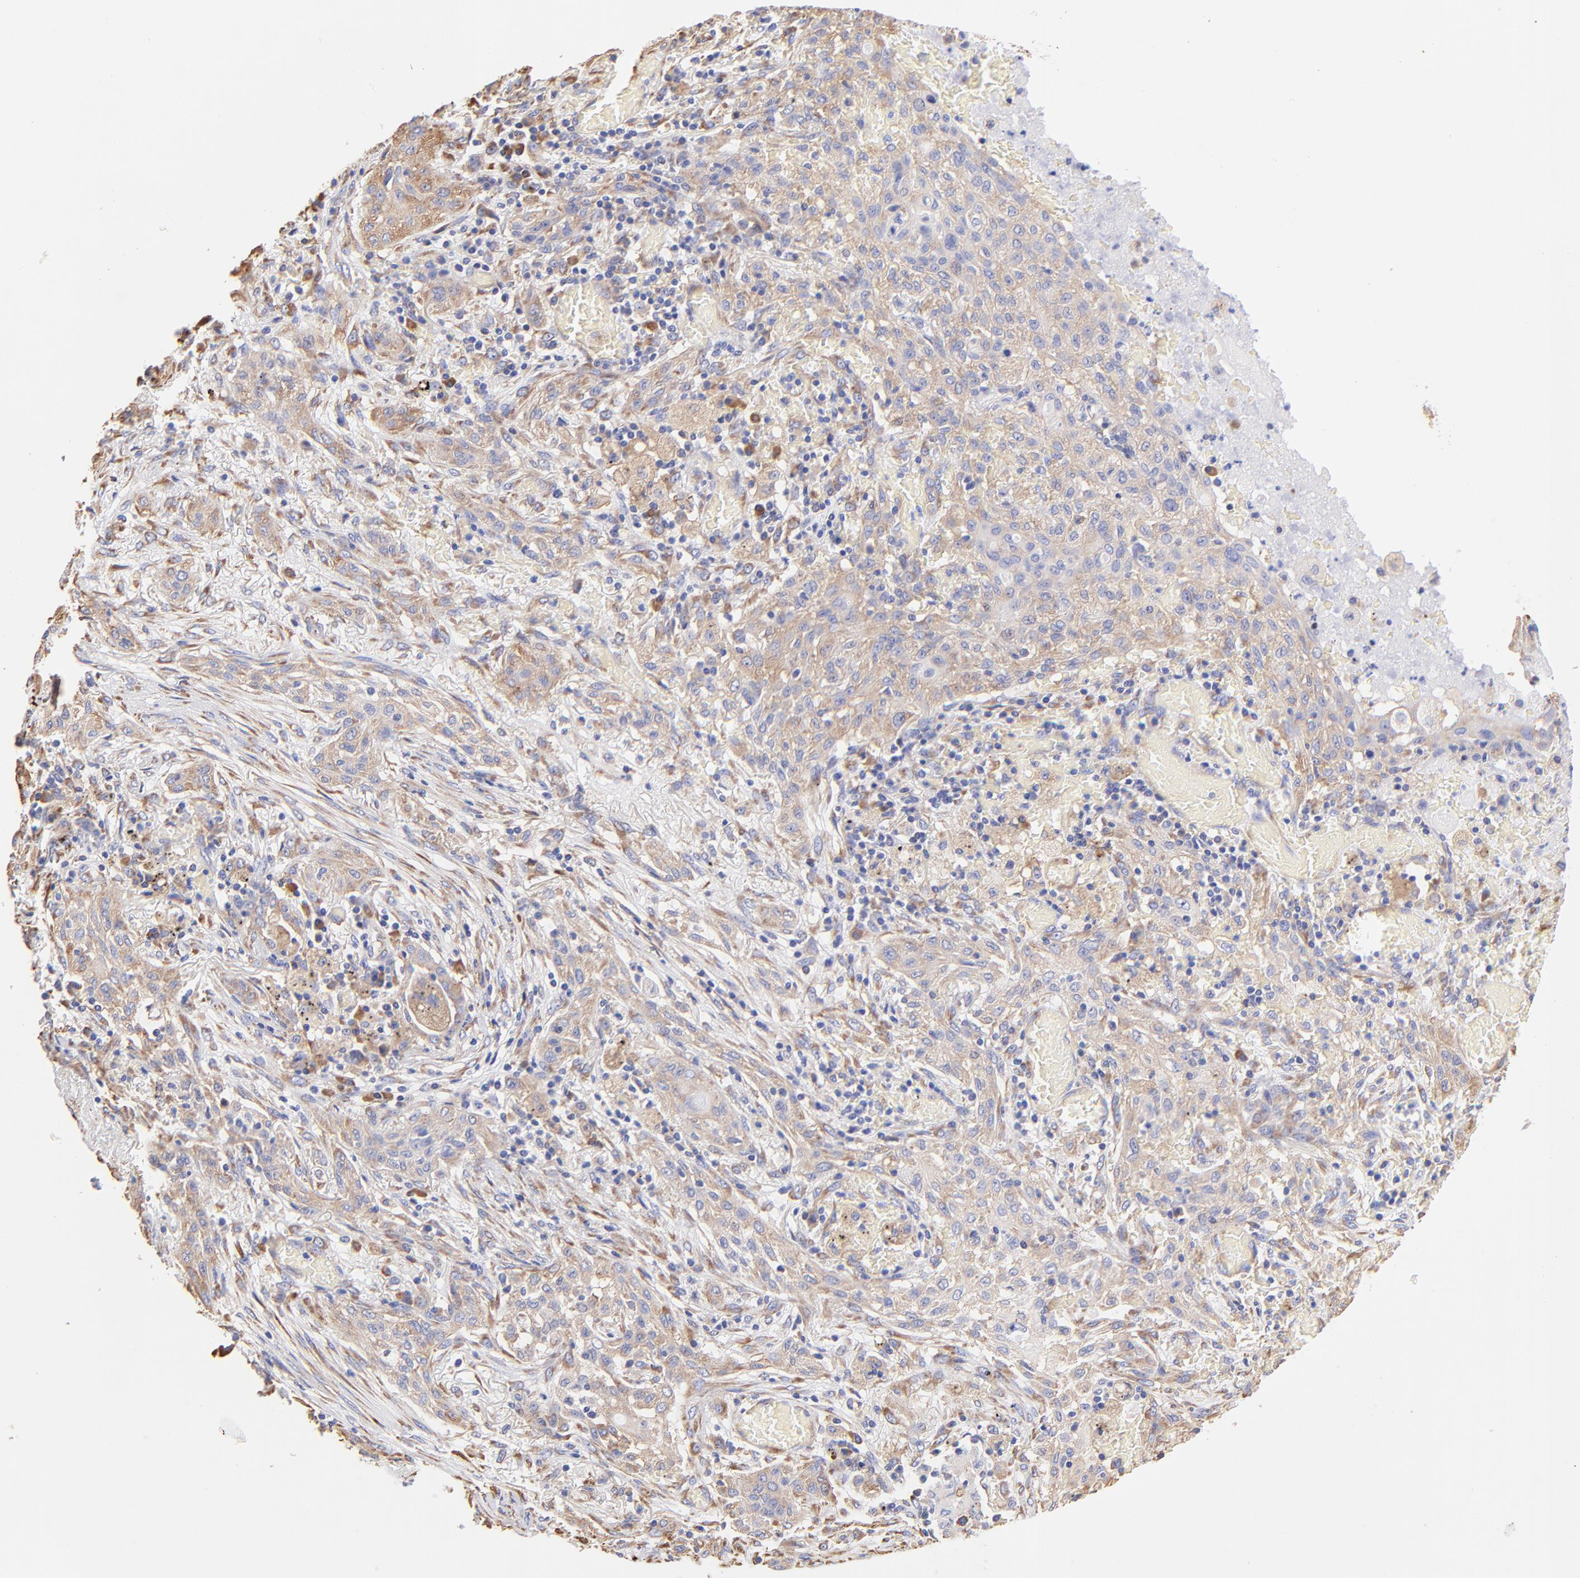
{"staining": {"intensity": "moderate", "quantity": ">75%", "location": "cytoplasmic/membranous"}, "tissue": "lung cancer", "cell_type": "Tumor cells", "image_type": "cancer", "snomed": [{"axis": "morphology", "description": "Squamous cell carcinoma, NOS"}, {"axis": "topography", "description": "Lung"}], "caption": "Brown immunohistochemical staining in squamous cell carcinoma (lung) displays moderate cytoplasmic/membranous positivity in approximately >75% of tumor cells. The staining was performed using DAB (3,3'-diaminobenzidine) to visualize the protein expression in brown, while the nuclei were stained in blue with hematoxylin (Magnification: 20x).", "gene": "RPL30", "patient": {"sex": "female", "age": 47}}